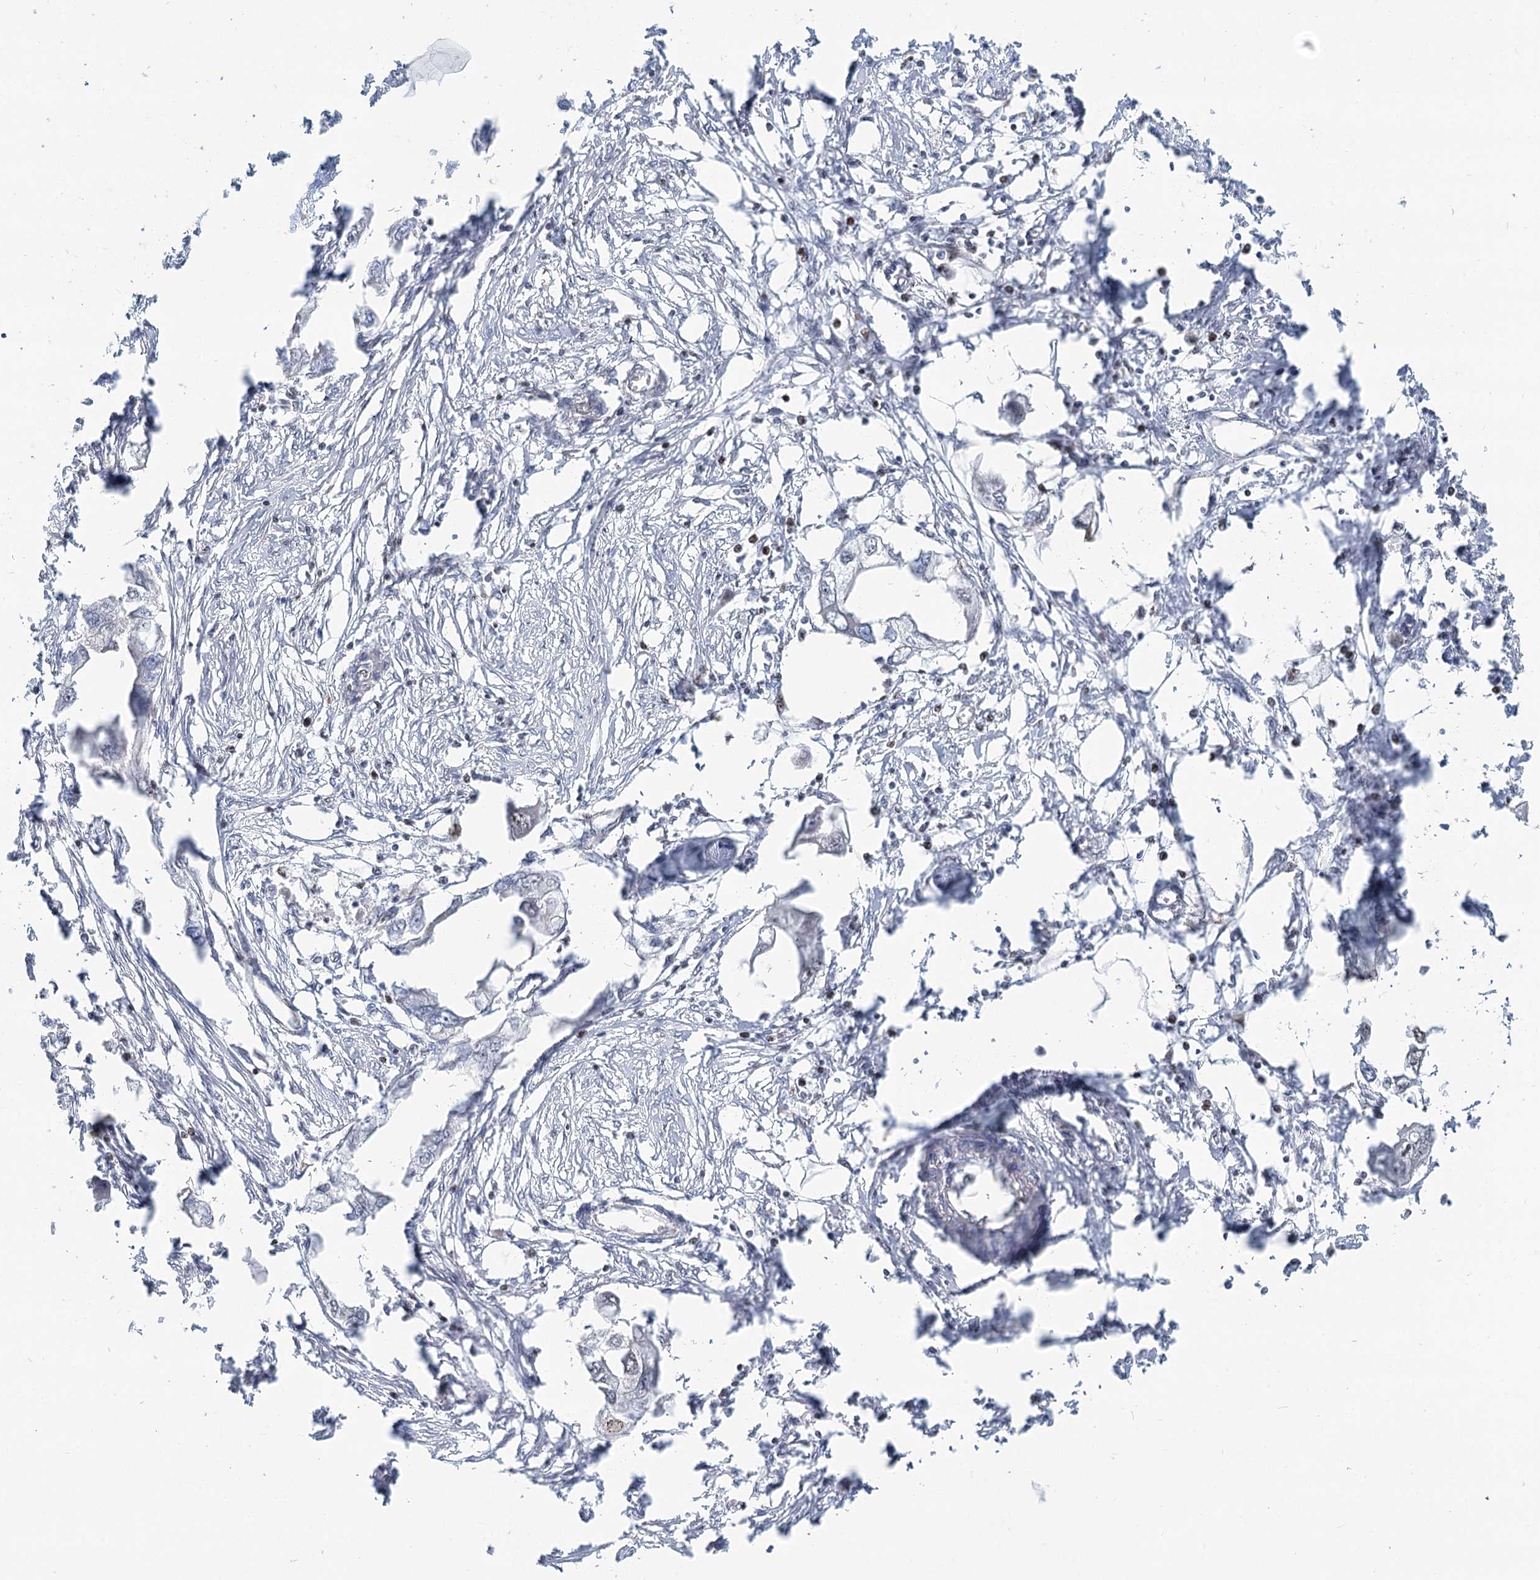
{"staining": {"intensity": "negative", "quantity": "none", "location": "none"}, "tissue": "endometrial cancer", "cell_type": "Tumor cells", "image_type": "cancer", "snomed": [{"axis": "morphology", "description": "Adenocarcinoma, NOS"}, {"axis": "morphology", "description": "Adenocarcinoma, metastatic, NOS"}, {"axis": "topography", "description": "Adipose tissue"}, {"axis": "topography", "description": "Endometrium"}], "caption": "Immunohistochemical staining of human endometrial cancer (adenocarcinoma) displays no significant staining in tumor cells.", "gene": "ZFYVE28", "patient": {"sex": "female", "age": 67}}